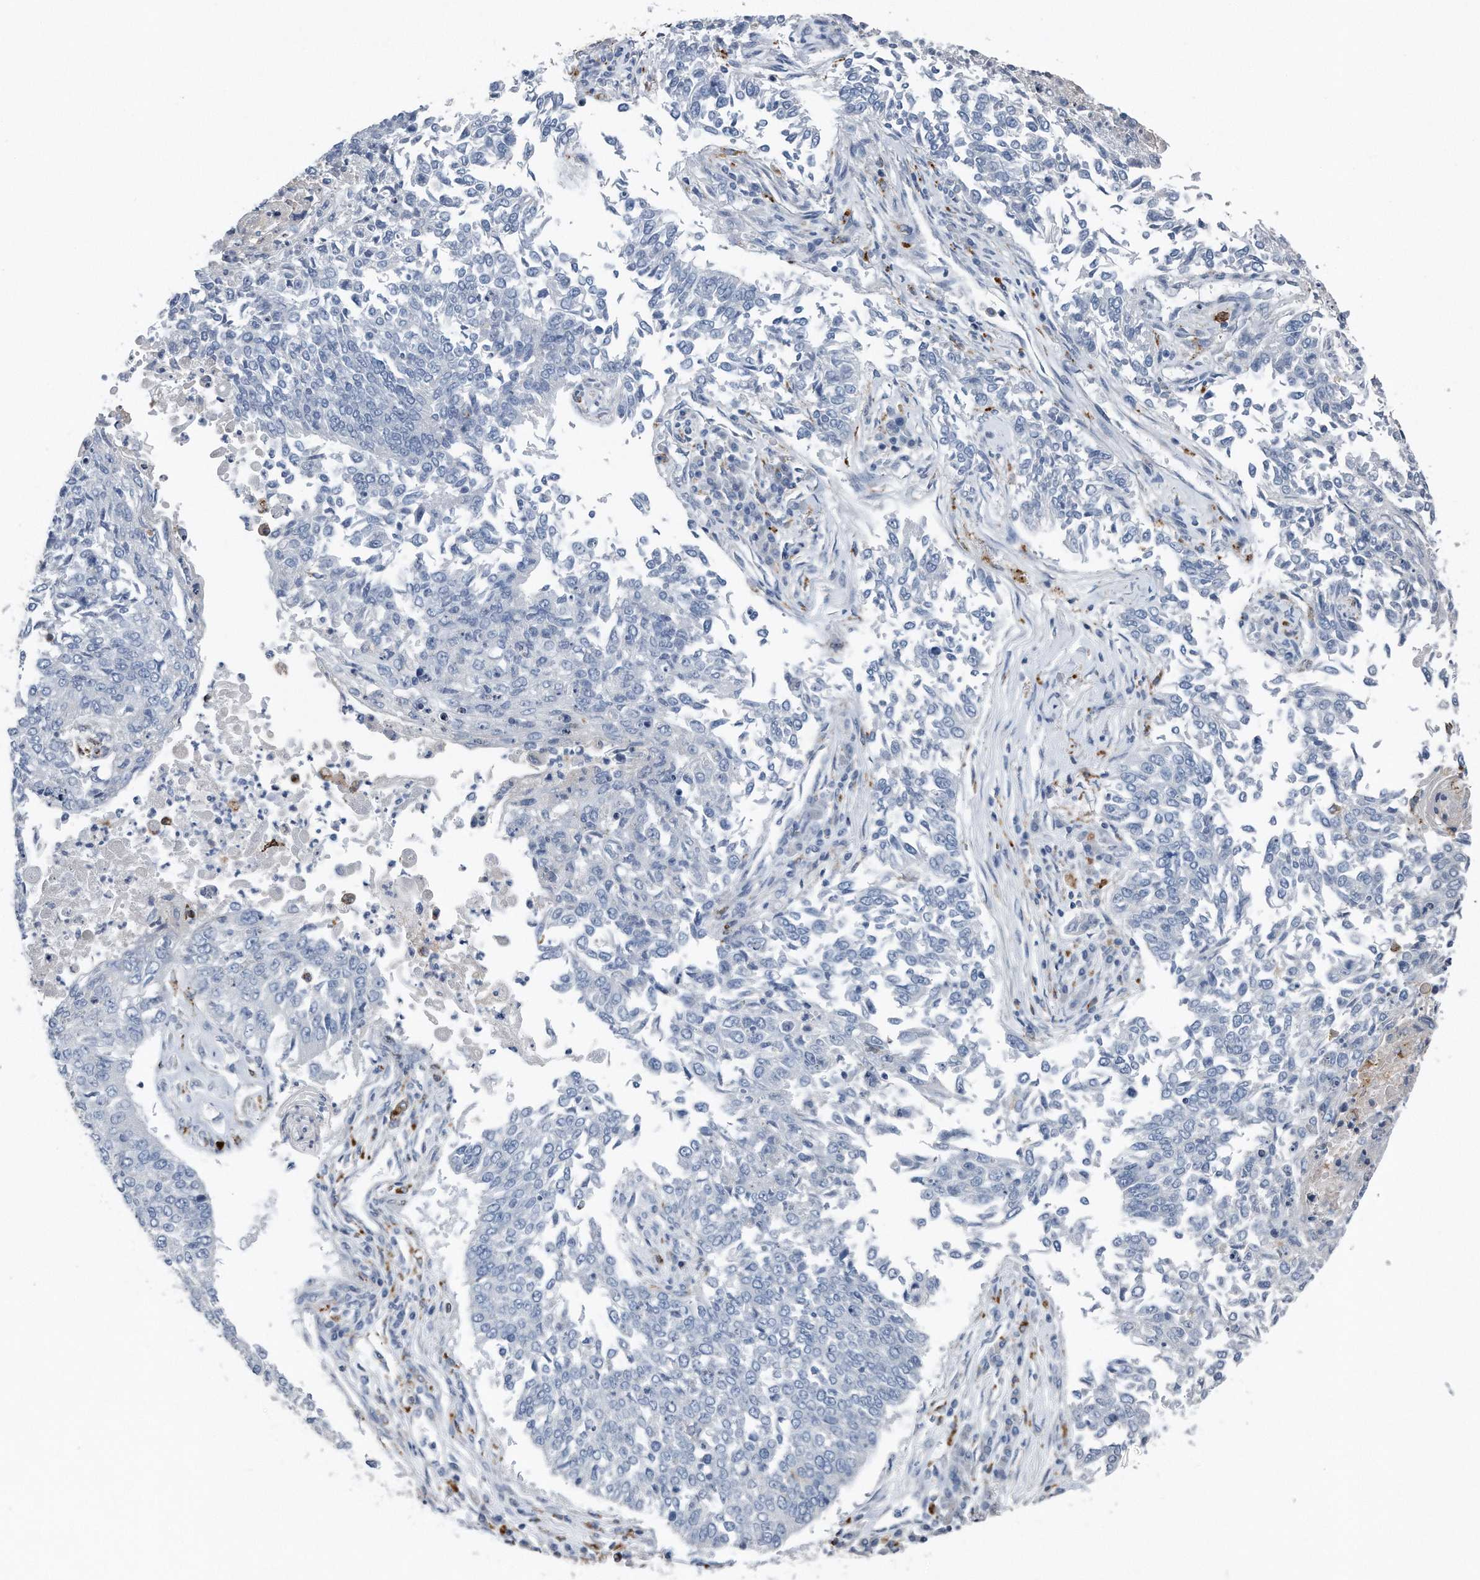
{"staining": {"intensity": "negative", "quantity": "none", "location": "none"}, "tissue": "lung cancer", "cell_type": "Tumor cells", "image_type": "cancer", "snomed": [{"axis": "morphology", "description": "Normal tissue, NOS"}, {"axis": "morphology", "description": "Squamous cell carcinoma, NOS"}, {"axis": "topography", "description": "Cartilage tissue"}, {"axis": "topography", "description": "Bronchus"}, {"axis": "topography", "description": "Lung"}, {"axis": "topography", "description": "Peripheral nerve tissue"}], "caption": "Image shows no protein positivity in tumor cells of lung cancer (squamous cell carcinoma) tissue.", "gene": "ZNF772", "patient": {"sex": "female", "age": 49}}